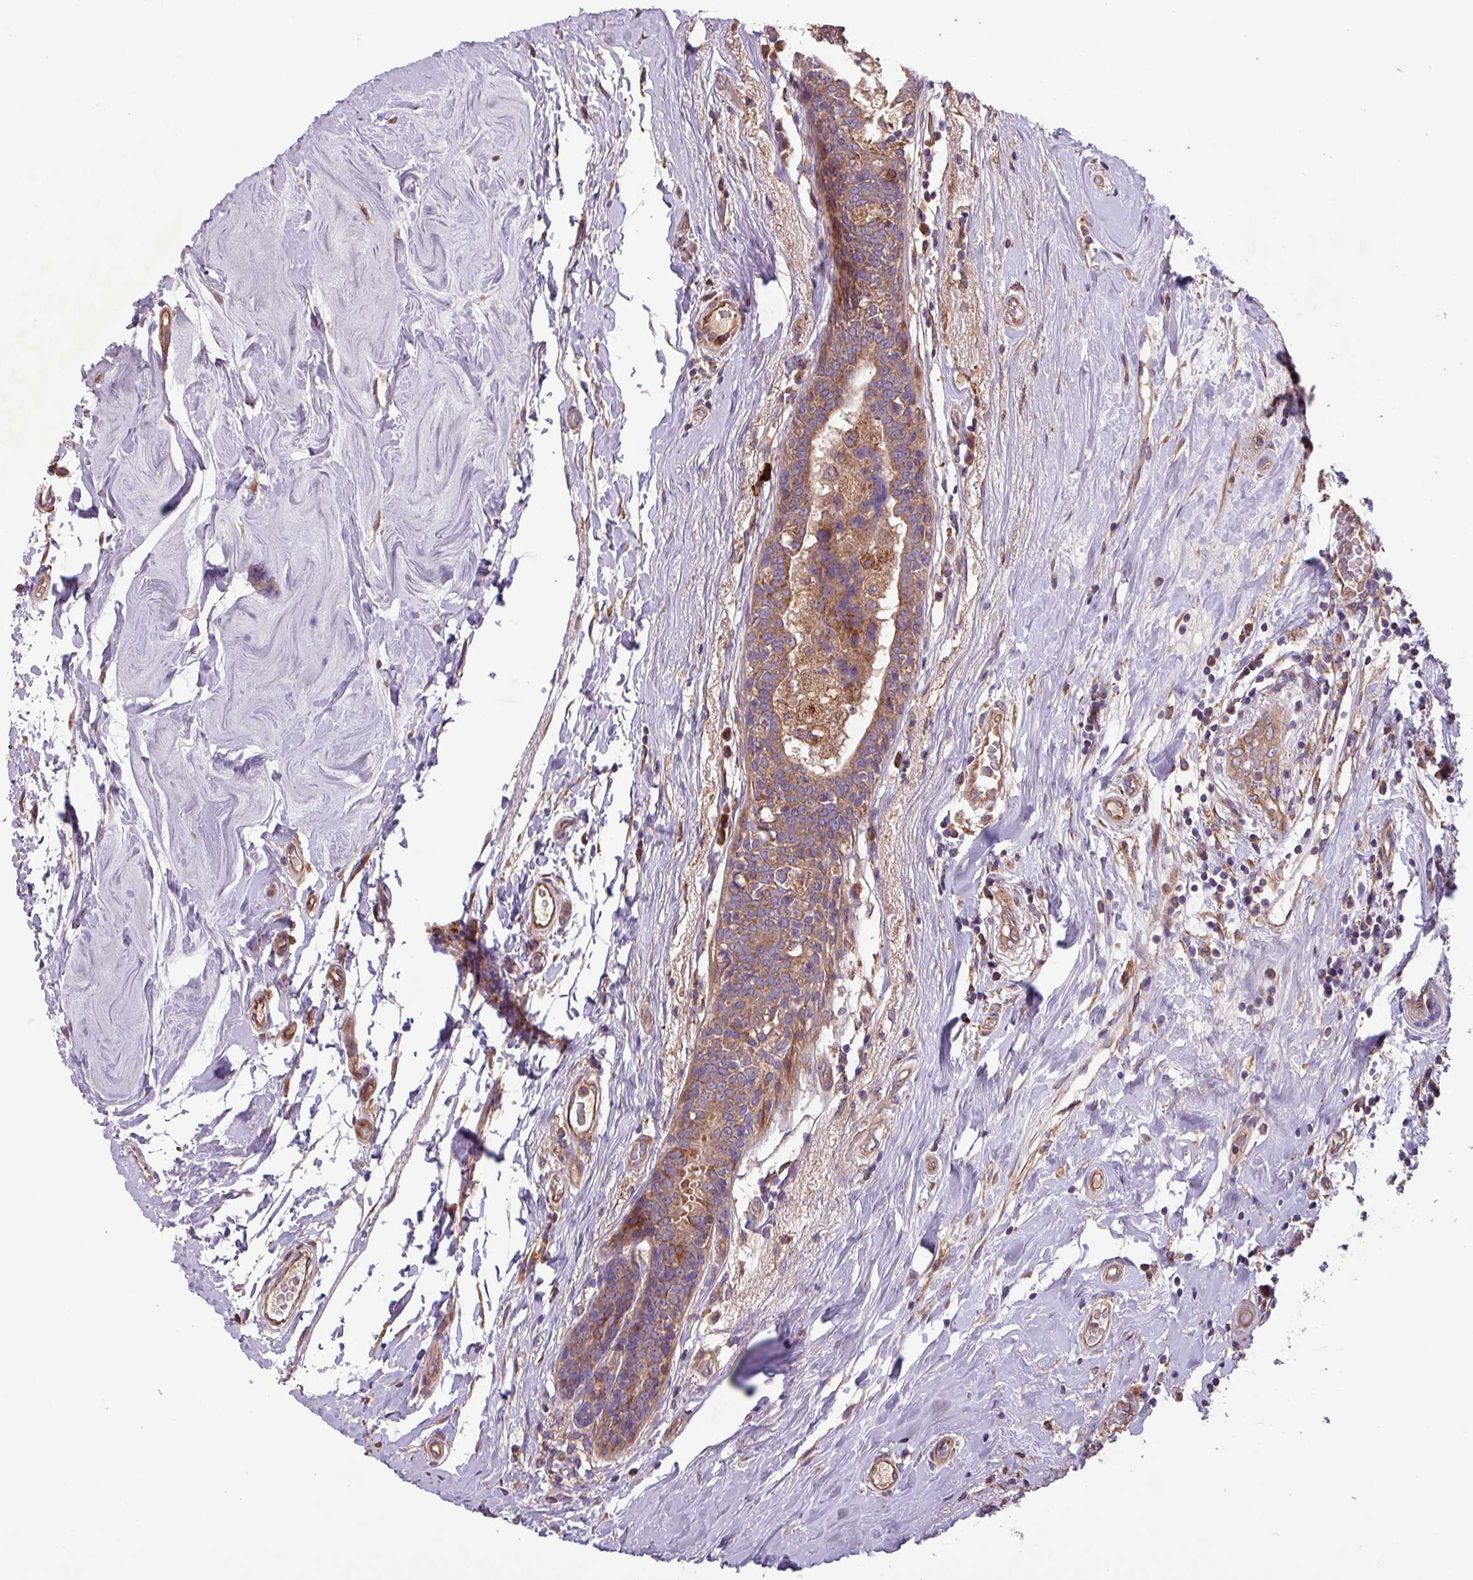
{"staining": {"intensity": "moderate", "quantity": ">75%", "location": "cytoplasmic/membranous"}, "tissue": "breast cancer", "cell_type": "Tumor cells", "image_type": "cancer", "snomed": [{"axis": "morphology", "description": "Duct carcinoma"}, {"axis": "topography", "description": "Breast"}], "caption": "Approximately >75% of tumor cells in human breast intraductal carcinoma display moderate cytoplasmic/membranous protein staining as visualized by brown immunohistochemical staining.", "gene": "PTPRQ", "patient": {"sex": "female", "age": 62}}